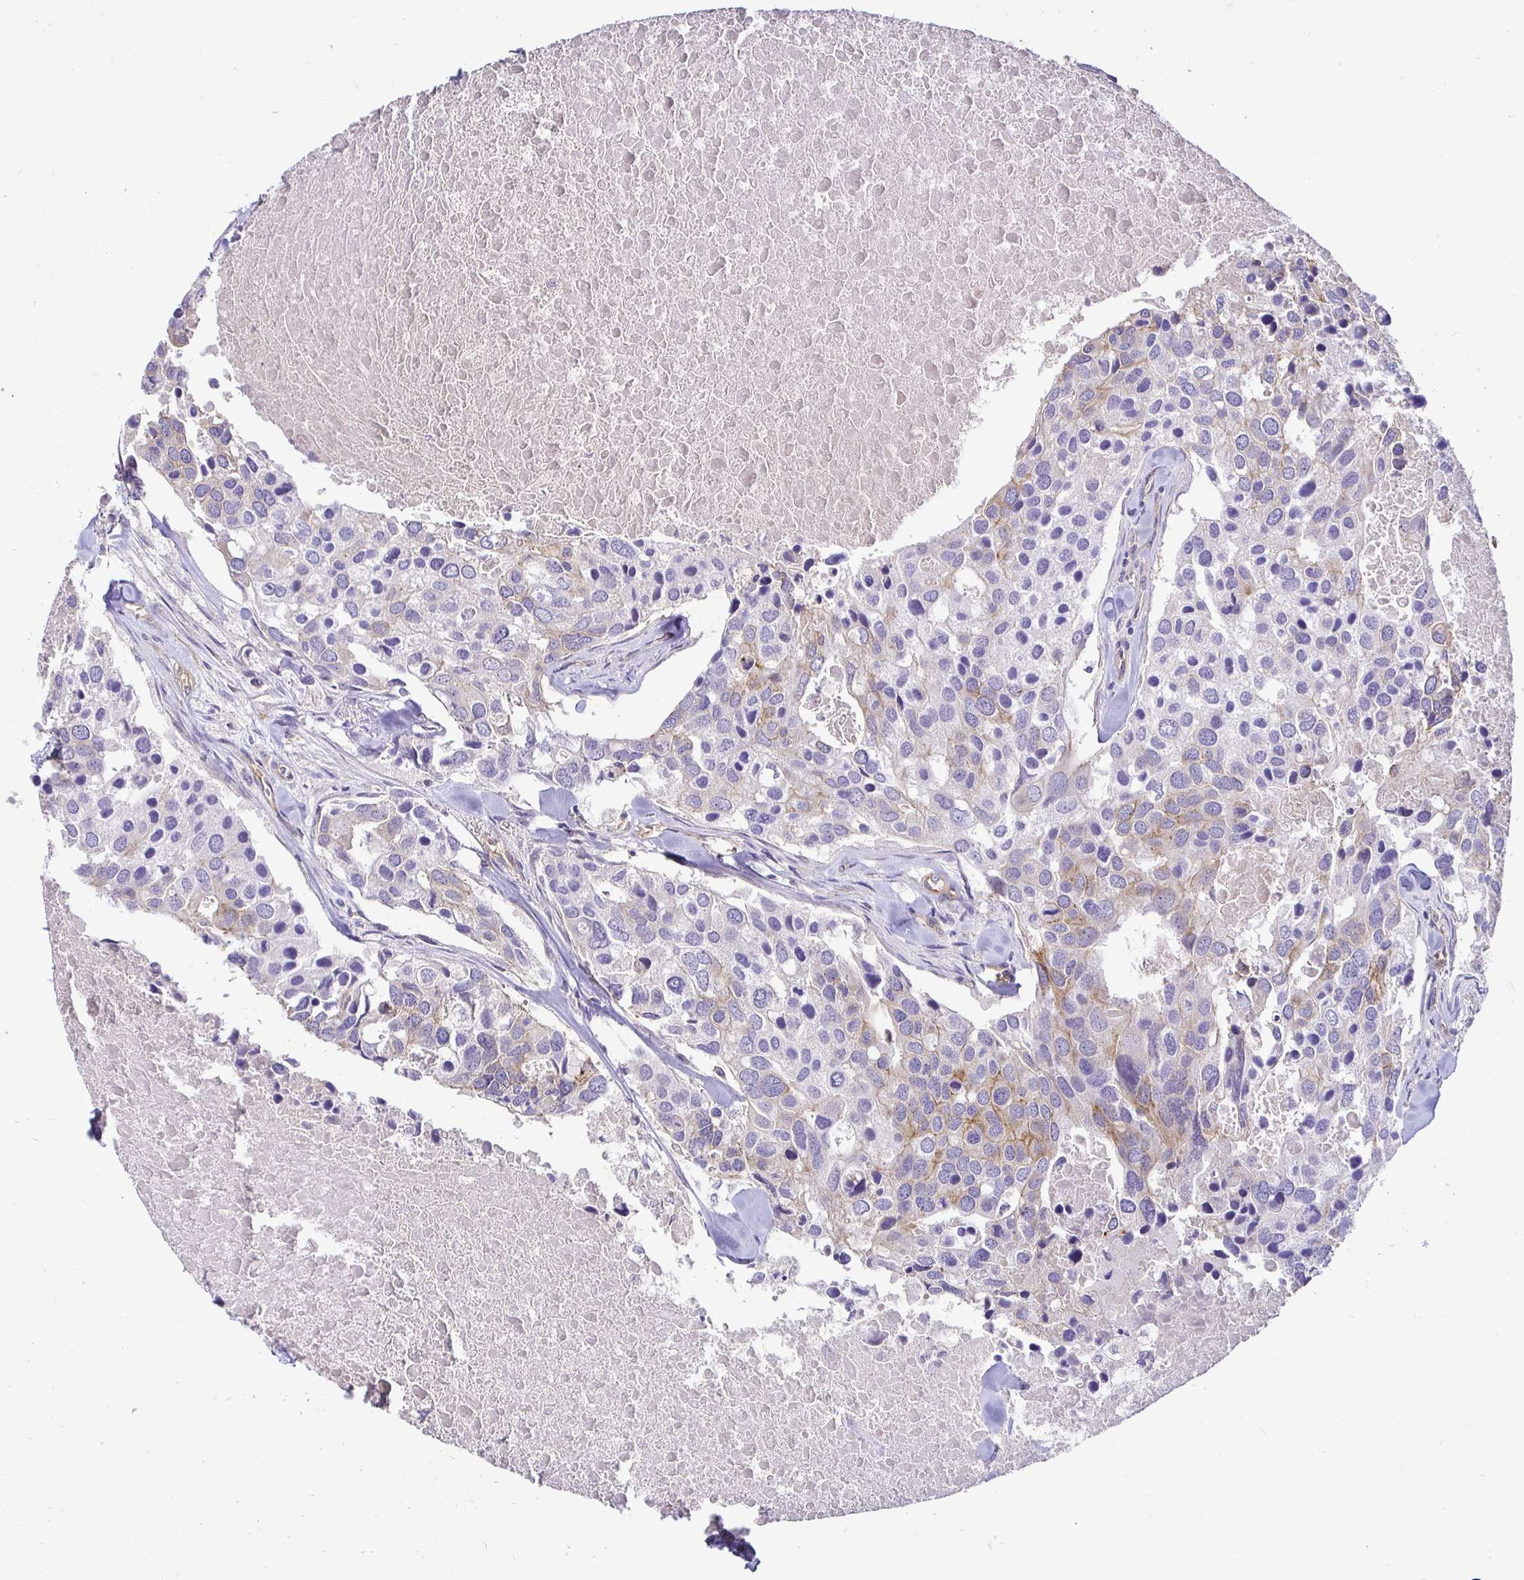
{"staining": {"intensity": "weak", "quantity": "<25%", "location": "cytoplasmic/membranous"}, "tissue": "breast cancer", "cell_type": "Tumor cells", "image_type": "cancer", "snomed": [{"axis": "morphology", "description": "Duct carcinoma"}, {"axis": "topography", "description": "Breast"}], "caption": "This is a photomicrograph of IHC staining of breast cancer, which shows no expression in tumor cells.", "gene": "SLC9A1", "patient": {"sex": "female", "age": 83}}